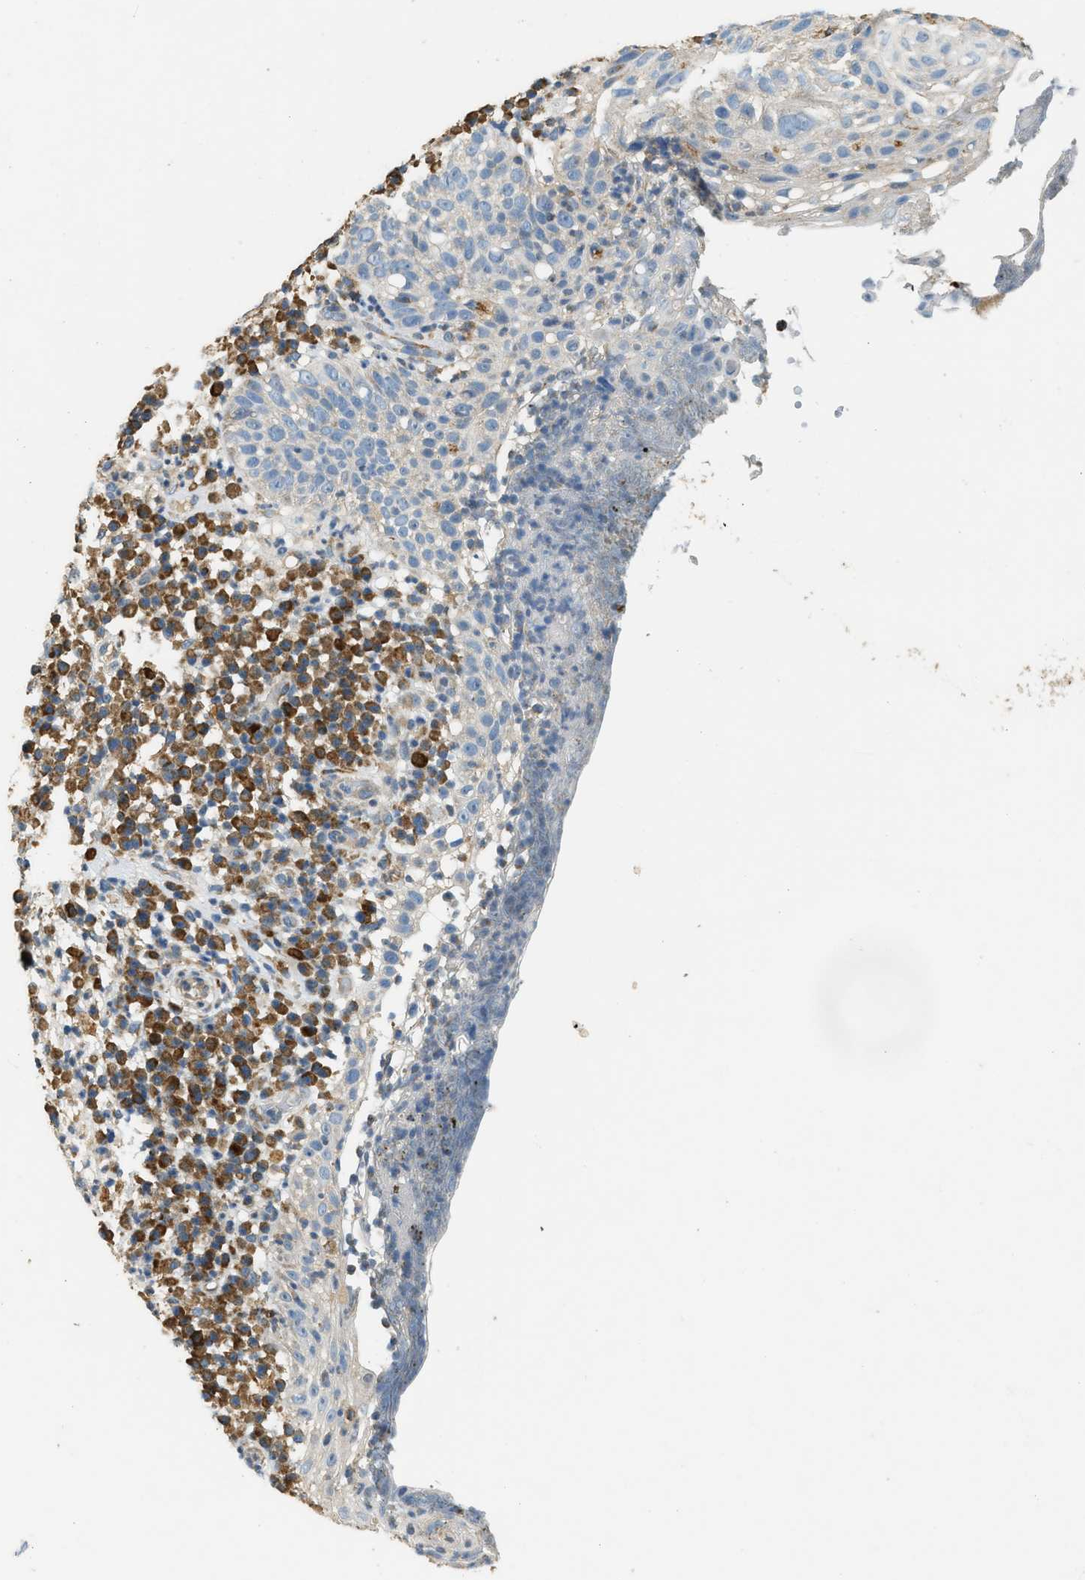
{"staining": {"intensity": "negative", "quantity": "none", "location": "none"}, "tissue": "skin cancer", "cell_type": "Tumor cells", "image_type": "cancer", "snomed": [{"axis": "morphology", "description": "Squamous cell carcinoma in situ, NOS"}, {"axis": "morphology", "description": "Squamous cell carcinoma, NOS"}, {"axis": "topography", "description": "Skin"}], "caption": "Immunohistochemistry micrograph of human skin cancer stained for a protein (brown), which shows no expression in tumor cells.", "gene": "CTSB", "patient": {"sex": "male", "age": 93}}